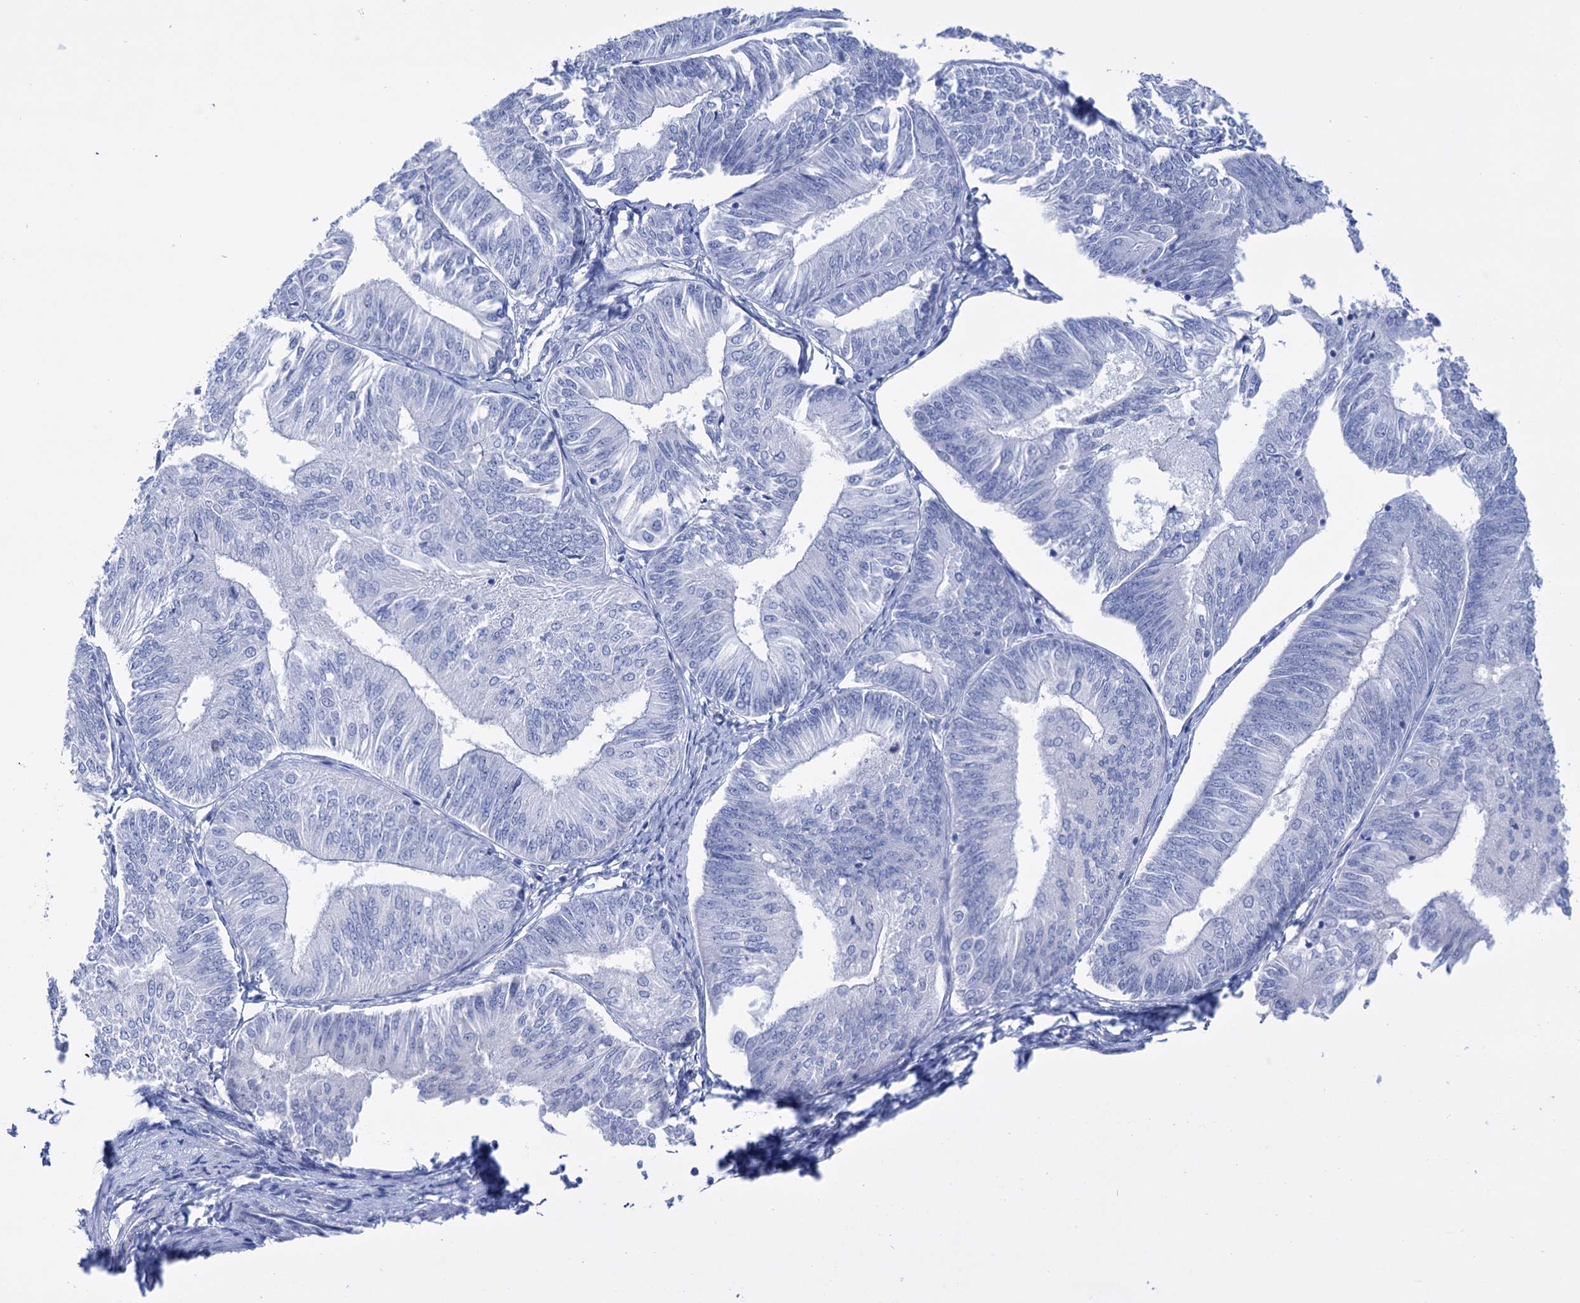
{"staining": {"intensity": "negative", "quantity": "none", "location": "none"}, "tissue": "endometrial cancer", "cell_type": "Tumor cells", "image_type": "cancer", "snomed": [{"axis": "morphology", "description": "Adenocarcinoma, NOS"}, {"axis": "topography", "description": "Endometrium"}], "caption": "An immunohistochemistry (IHC) micrograph of endometrial cancer (adenocarcinoma) is shown. There is no staining in tumor cells of endometrial cancer (adenocarcinoma). (DAB immunohistochemistry visualized using brightfield microscopy, high magnification).", "gene": "FBXW12", "patient": {"sex": "female", "age": 58}}